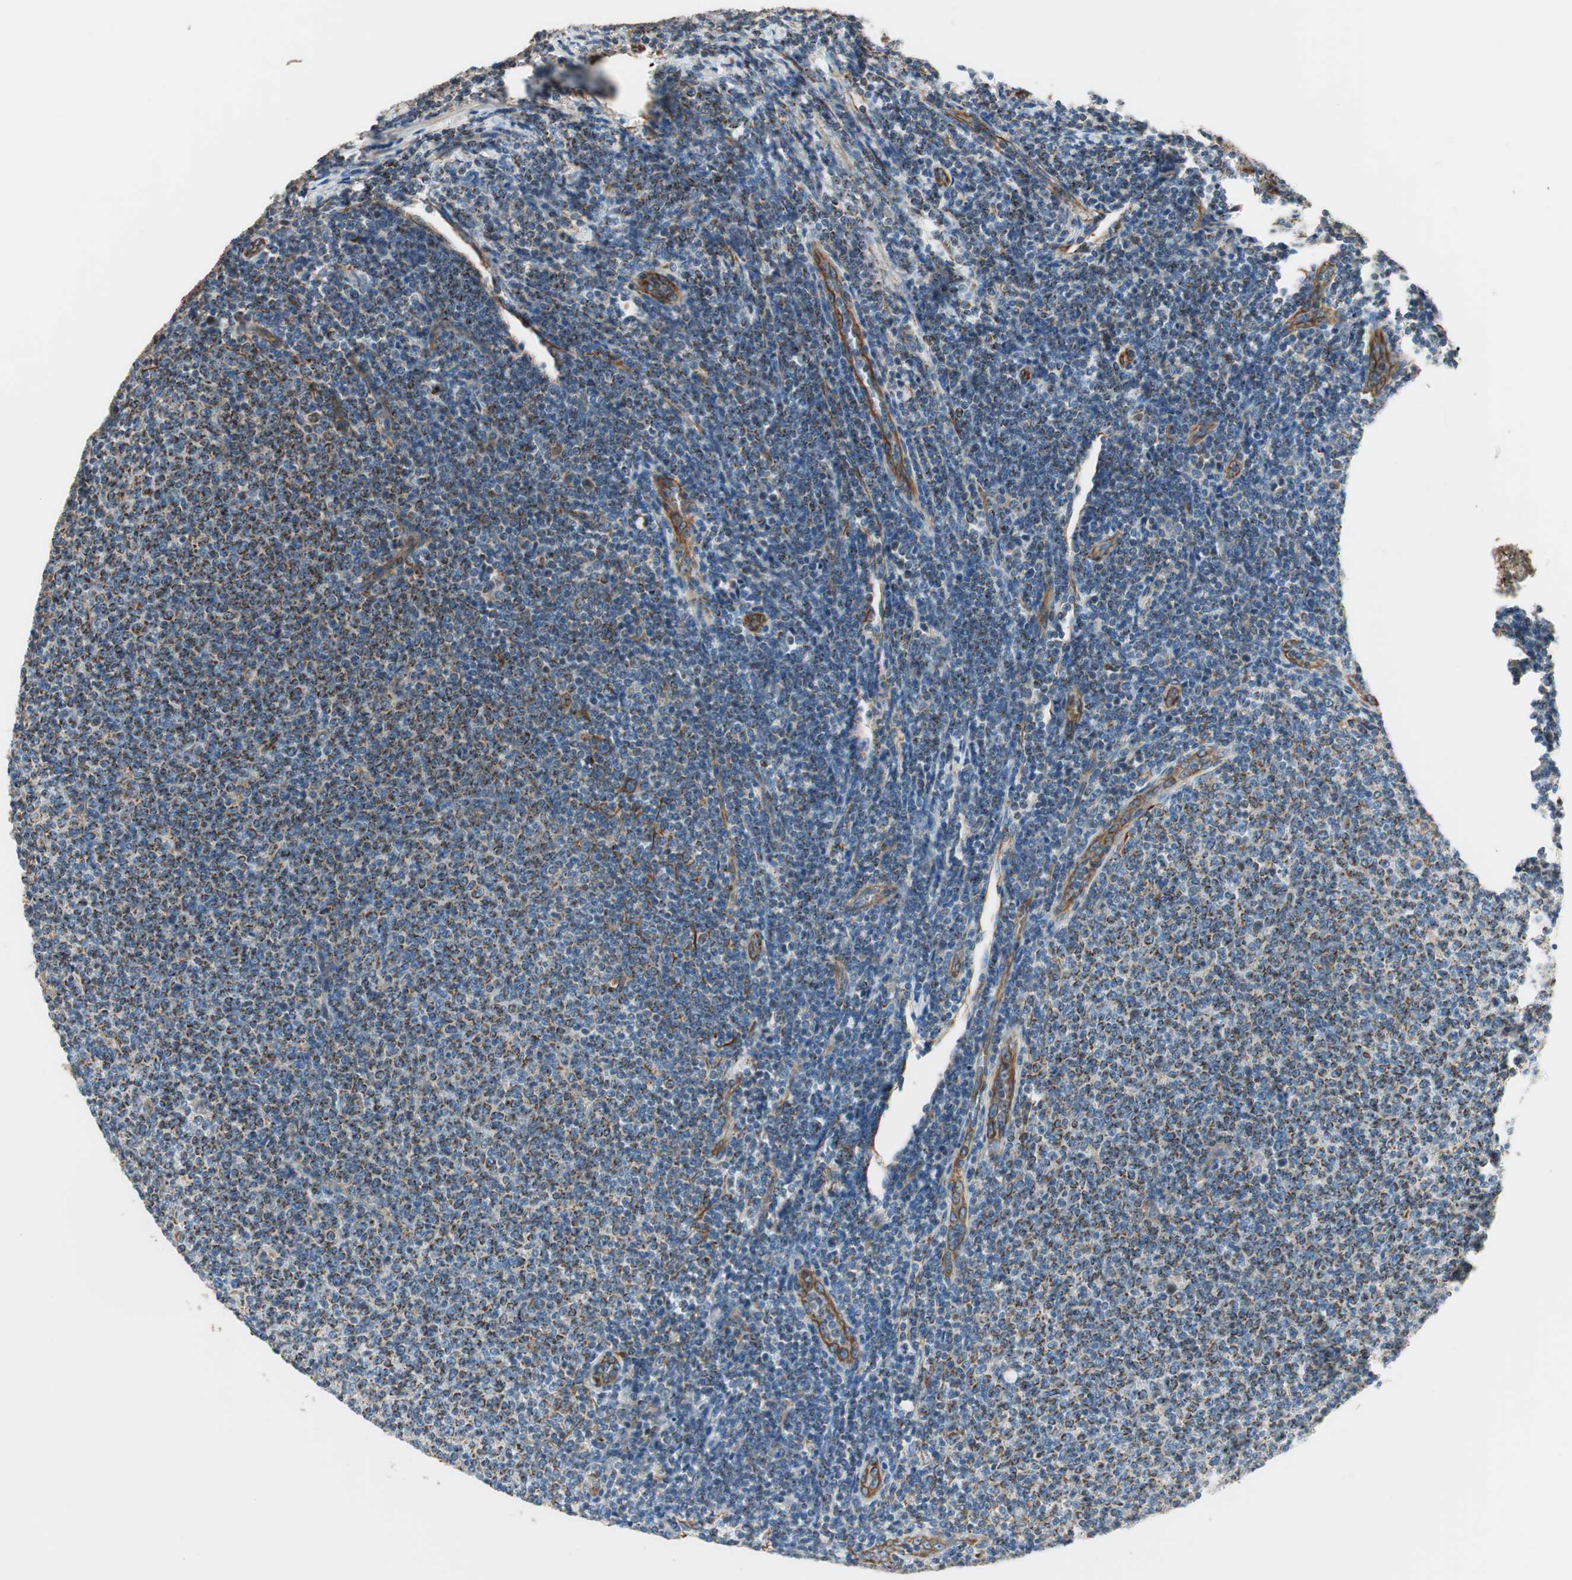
{"staining": {"intensity": "moderate", "quantity": "25%-75%", "location": "cytoplasmic/membranous"}, "tissue": "lymphoma", "cell_type": "Tumor cells", "image_type": "cancer", "snomed": [{"axis": "morphology", "description": "Malignant lymphoma, non-Hodgkin's type, Low grade"}, {"axis": "topography", "description": "Lymph node"}], "caption": "Protein expression analysis of human lymphoma reveals moderate cytoplasmic/membranous positivity in approximately 25%-75% of tumor cells.", "gene": "SRCIN1", "patient": {"sex": "male", "age": 66}}